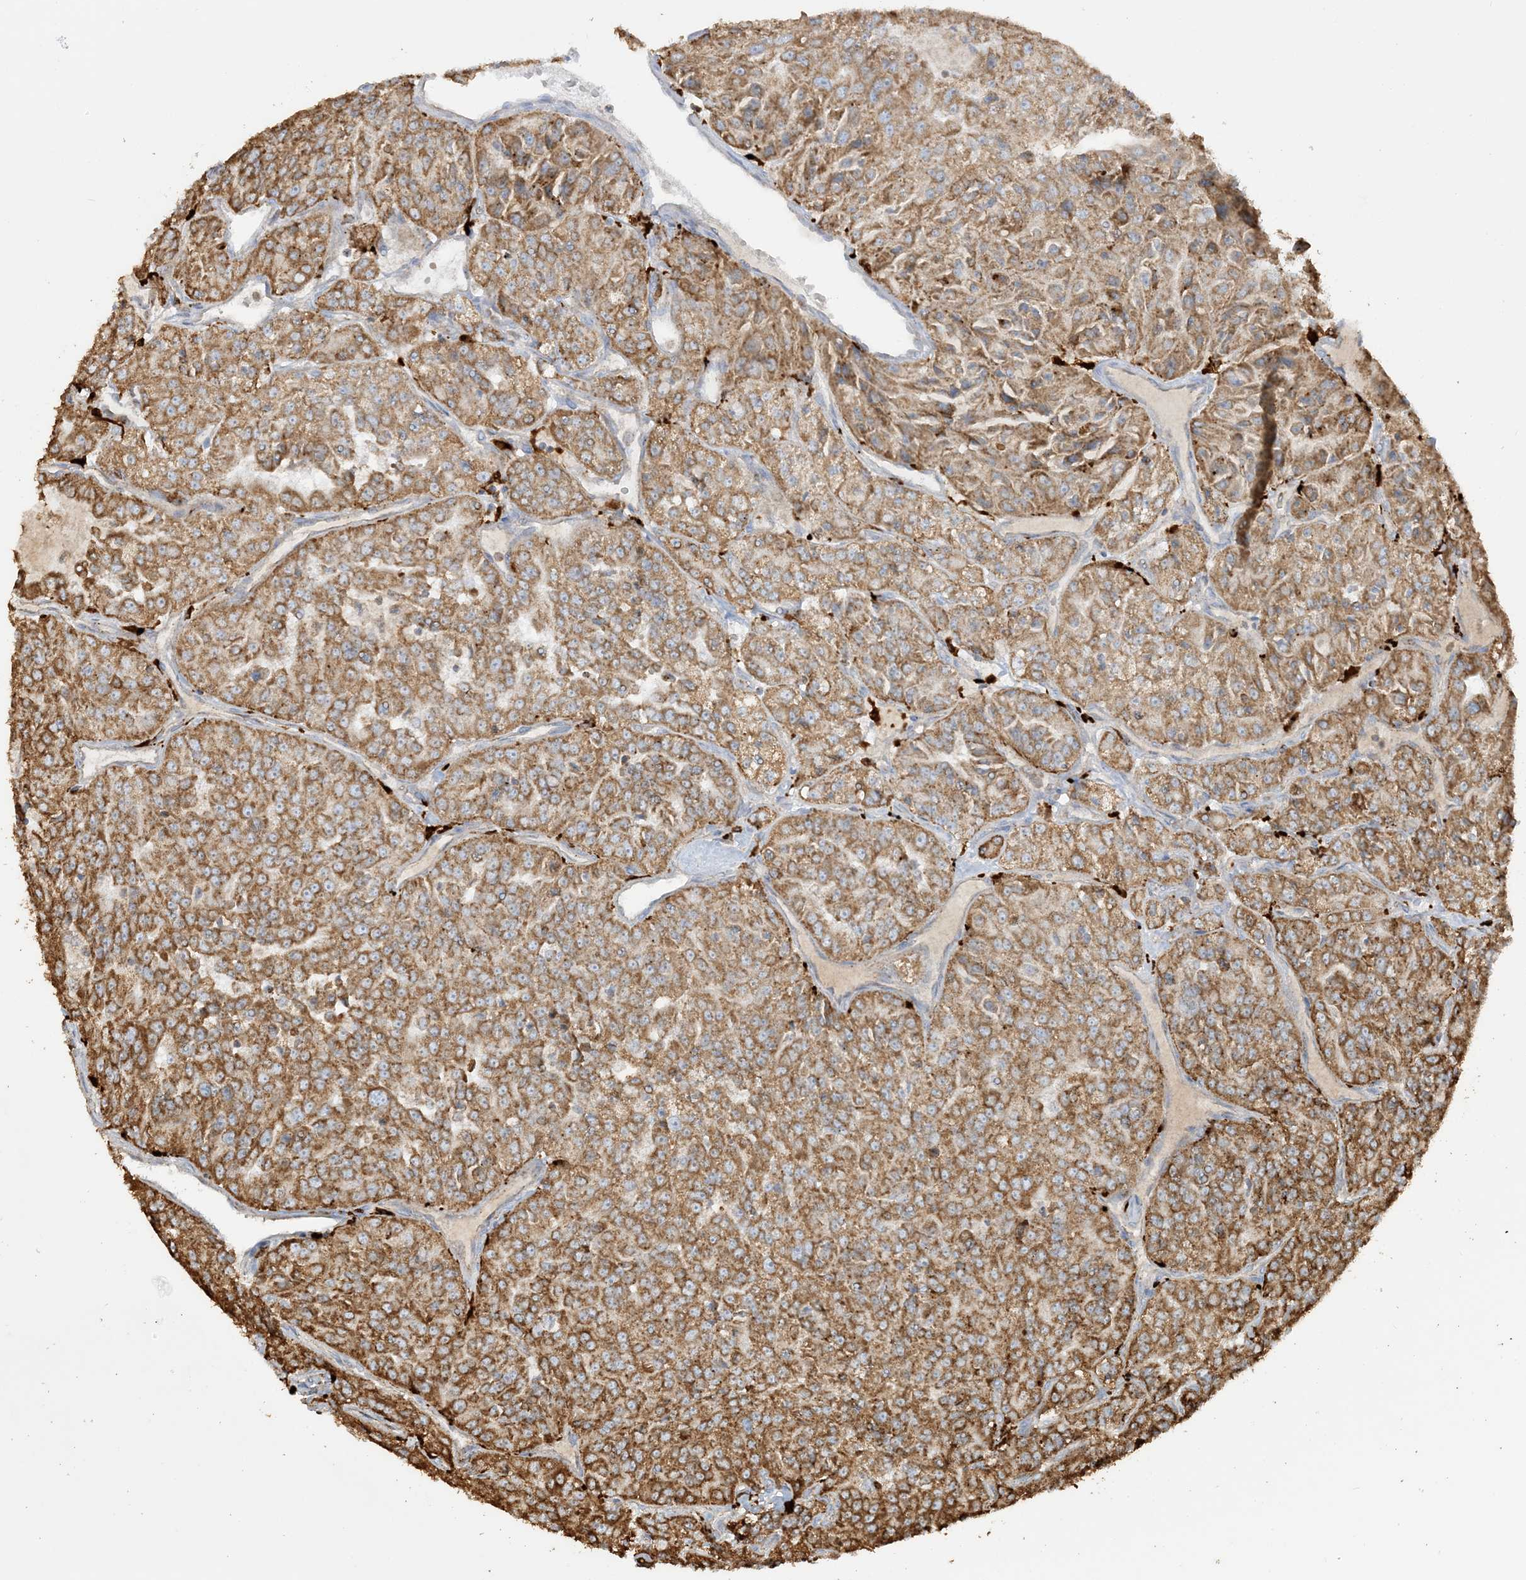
{"staining": {"intensity": "moderate", "quantity": ">75%", "location": "cytoplasmic/membranous"}, "tissue": "renal cancer", "cell_type": "Tumor cells", "image_type": "cancer", "snomed": [{"axis": "morphology", "description": "Adenocarcinoma, NOS"}, {"axis": "topography", "description": "Kidney"}], "caption": "Human renal cancer stained for a protein (brown) shows moderate cytoplasmic/membranous positive expression in approximately >75% of tumor cells.", "gene": "AGA", "patient": {"sex": "female", "age": 63}}